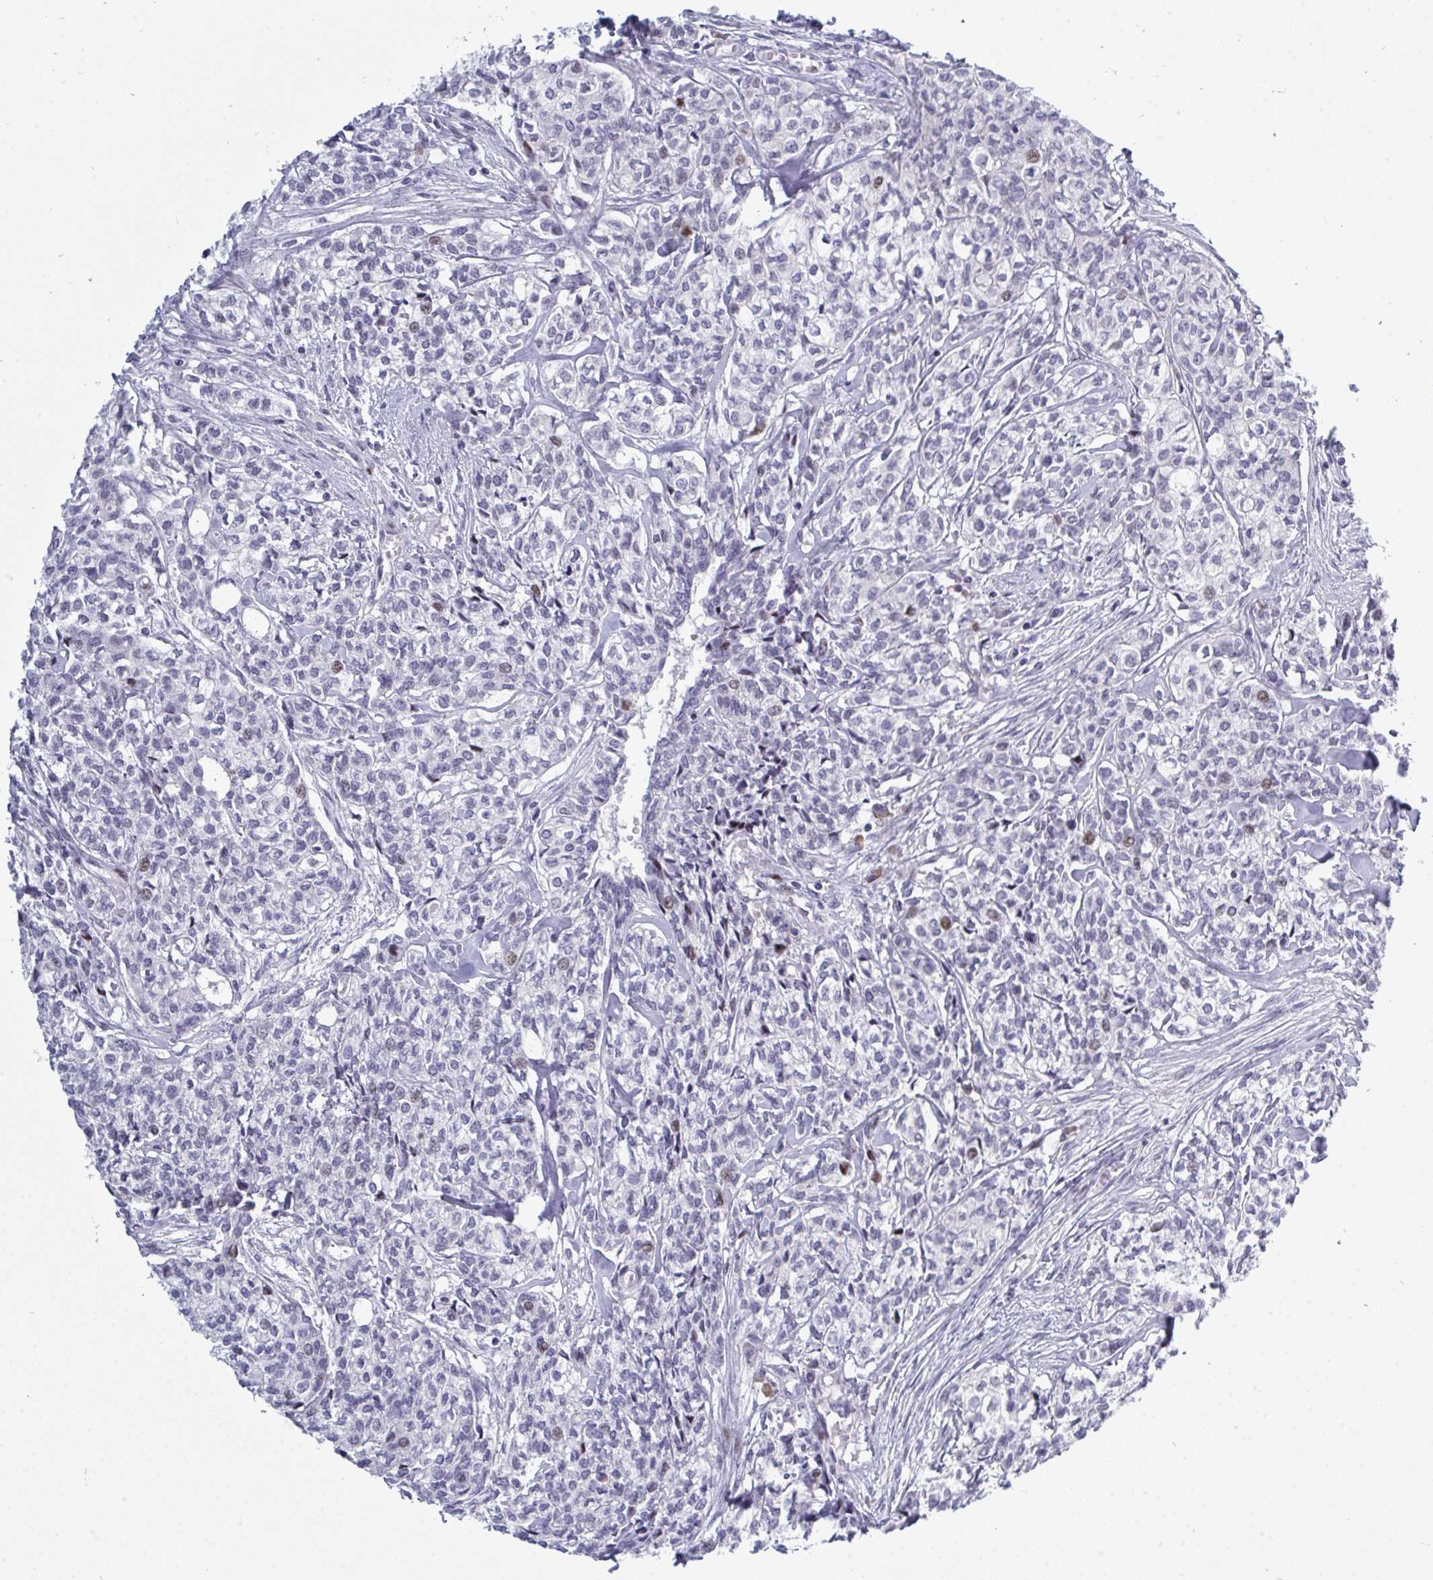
{"staining": {"intensity": "strong", "quantity": "<25%", "location": "nuclear"}, "tissue": "head and neck cancer", "cell_type": "Tumor cells", "image_type": "cancer", "snomed": [{"axis": "morphology", "description": "Adenocarcinoma, NOS"}, {"axis": "topography", "description": "Head-Neck"}], "caption": "IHC photomicrograph of head and neck cancer (adenocarcinoma) stained for a protein (brown), which demonstrates medium levels of strong nuclear staining in about <25% of tumor cells.", "gene": "TAB1", "patient": {"sex": "male", "age": 81}}